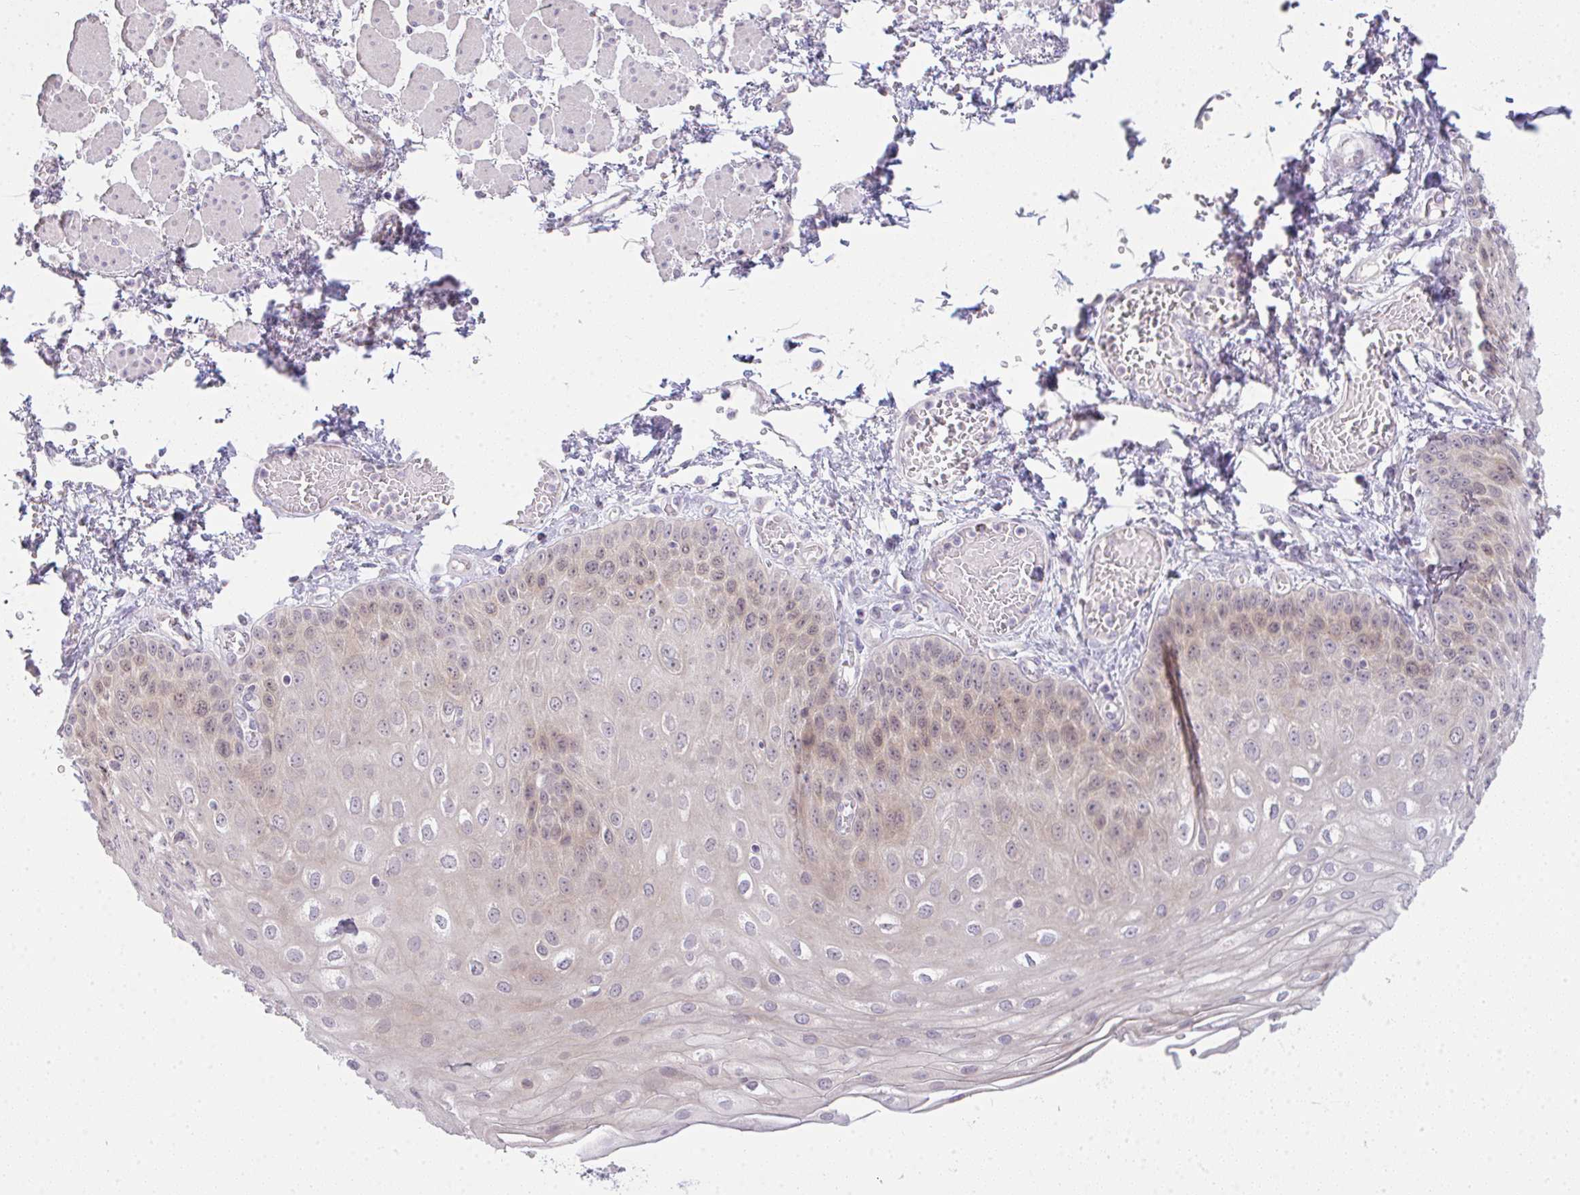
{"staining": {"intensity": "moderate", "quantity": "<25%", "location": "nuclear"}, "tissue": "esophagus", "cell_type": "Squamous epithelial cells", "image_type": "normal", "snomed": [{"axis": "morphology", "description": "Normal tissue, NOS"}, {"axis": "morphology", "description": "Adenocarcinoma, NOS"}, {"axis": "topography", "description": "Esophagus"}], "caption": "Human esophagus stained for a protein (brown) demonstrates moderate nuclear positive staining in approximately <25% of squamous epithelial cells.", "gene": "CSE1L", "patient": {"sex": "male", "age": 81}}